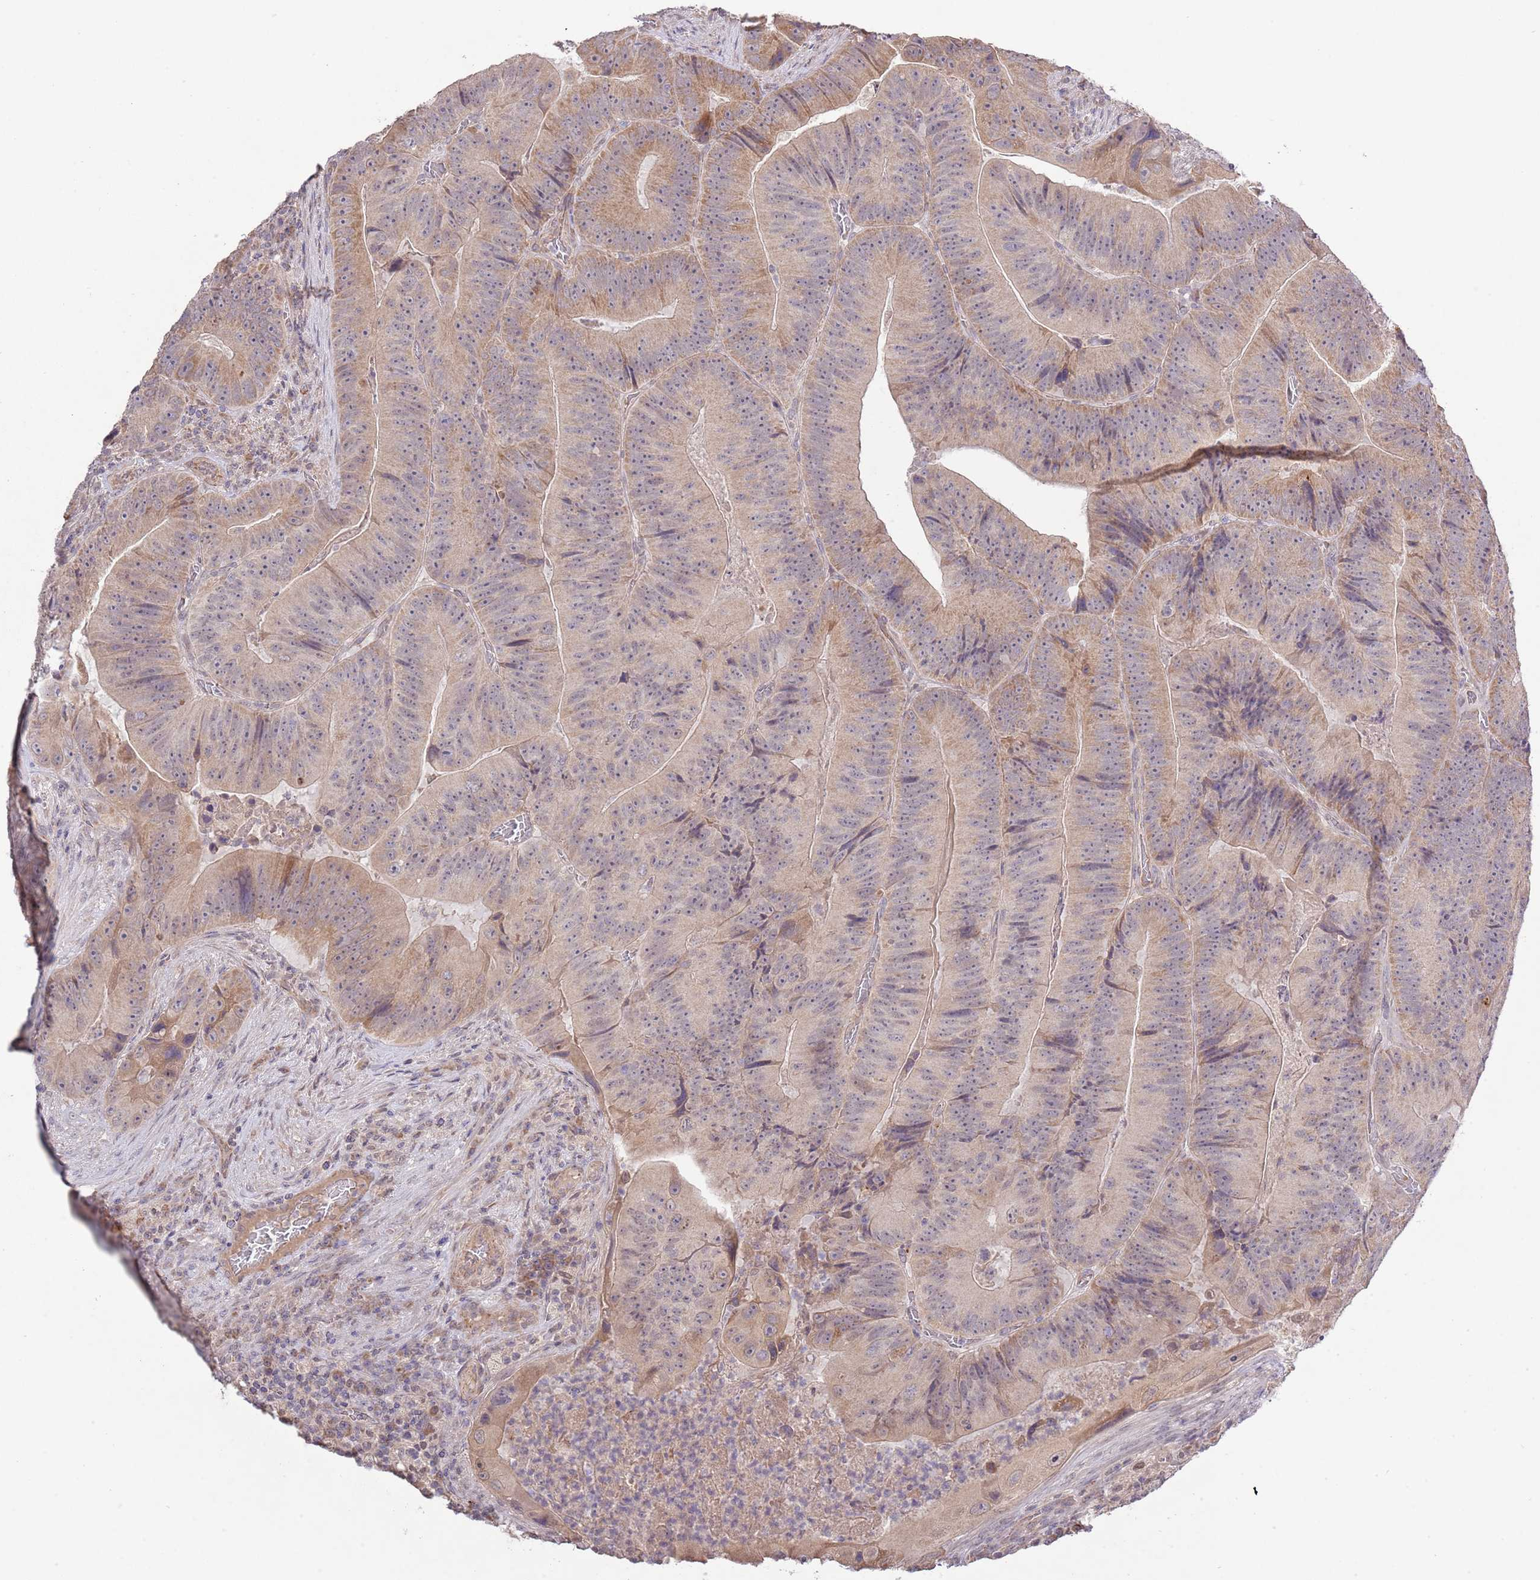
{"staining": {"intensity": "weak", "quantity": ">75%", "location": "cytoplasmic/membranous"}, "tissue": "colorectal cancer", "cell_type": "Tumor cells", "image_type": "cancer", "snomed": [{"axis": "morphology", "description": "Adenocarcinoma, NOS"}, {"axis": "topography", "description": "Colon"}], "caption": "A micrograph showing weak cytoplasmic/membranous positivity in approximately >75% of tumor cells in colorectal cancer (adenocarcinoma), as visualized by brown immunohistochemical staining.", "gene": "IVD", "patient": {"sex": "female", "age": 86}}